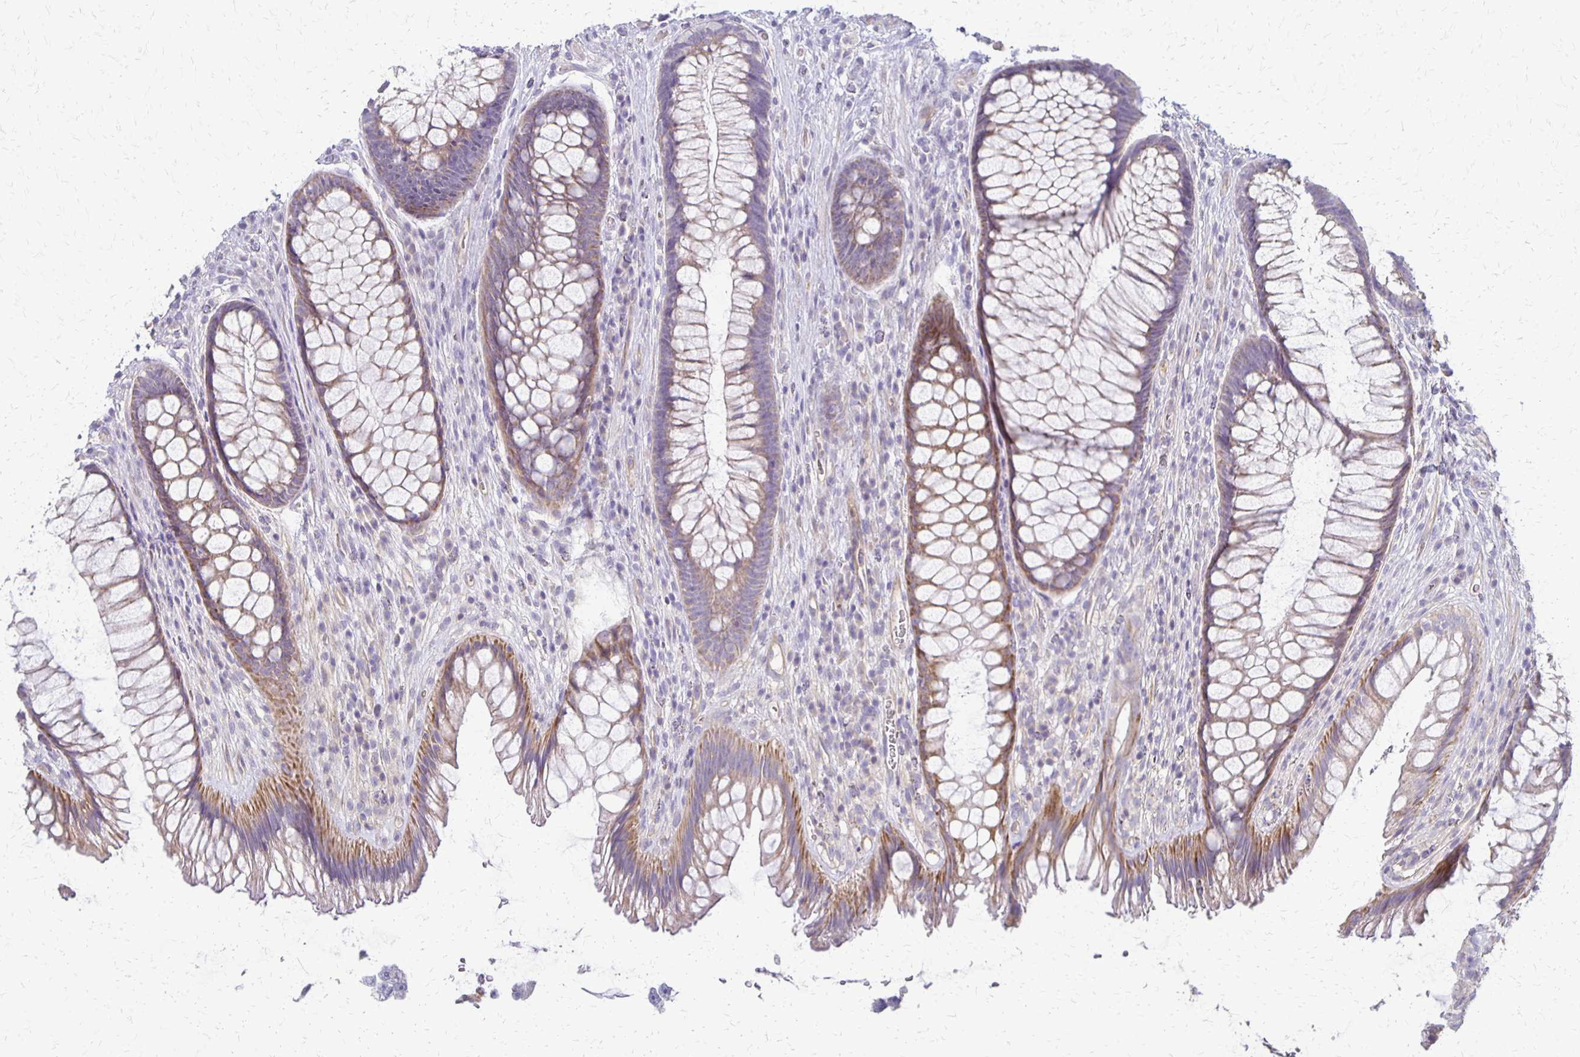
{"staining": {"intensity": "moderate", "quantity": ">75%", "location": "cytoplasmic/membranous"}, "tissue": "rectum", "cell_type": "Glandular cells", "image_type": "normal", "snomed": [{"axis": "morphology", "description": "Normal tissue, NOS"}, {"axis": "topography", "description": "Rectum"}], "caption": "Moderate cytoplasmic/membranous positivity is identified in approximately >75% of glandular cells in benign rectum. Nuclei are stained in blue.", "gene": "RHOC", "patient": {"sex": "male", "age": 53}}